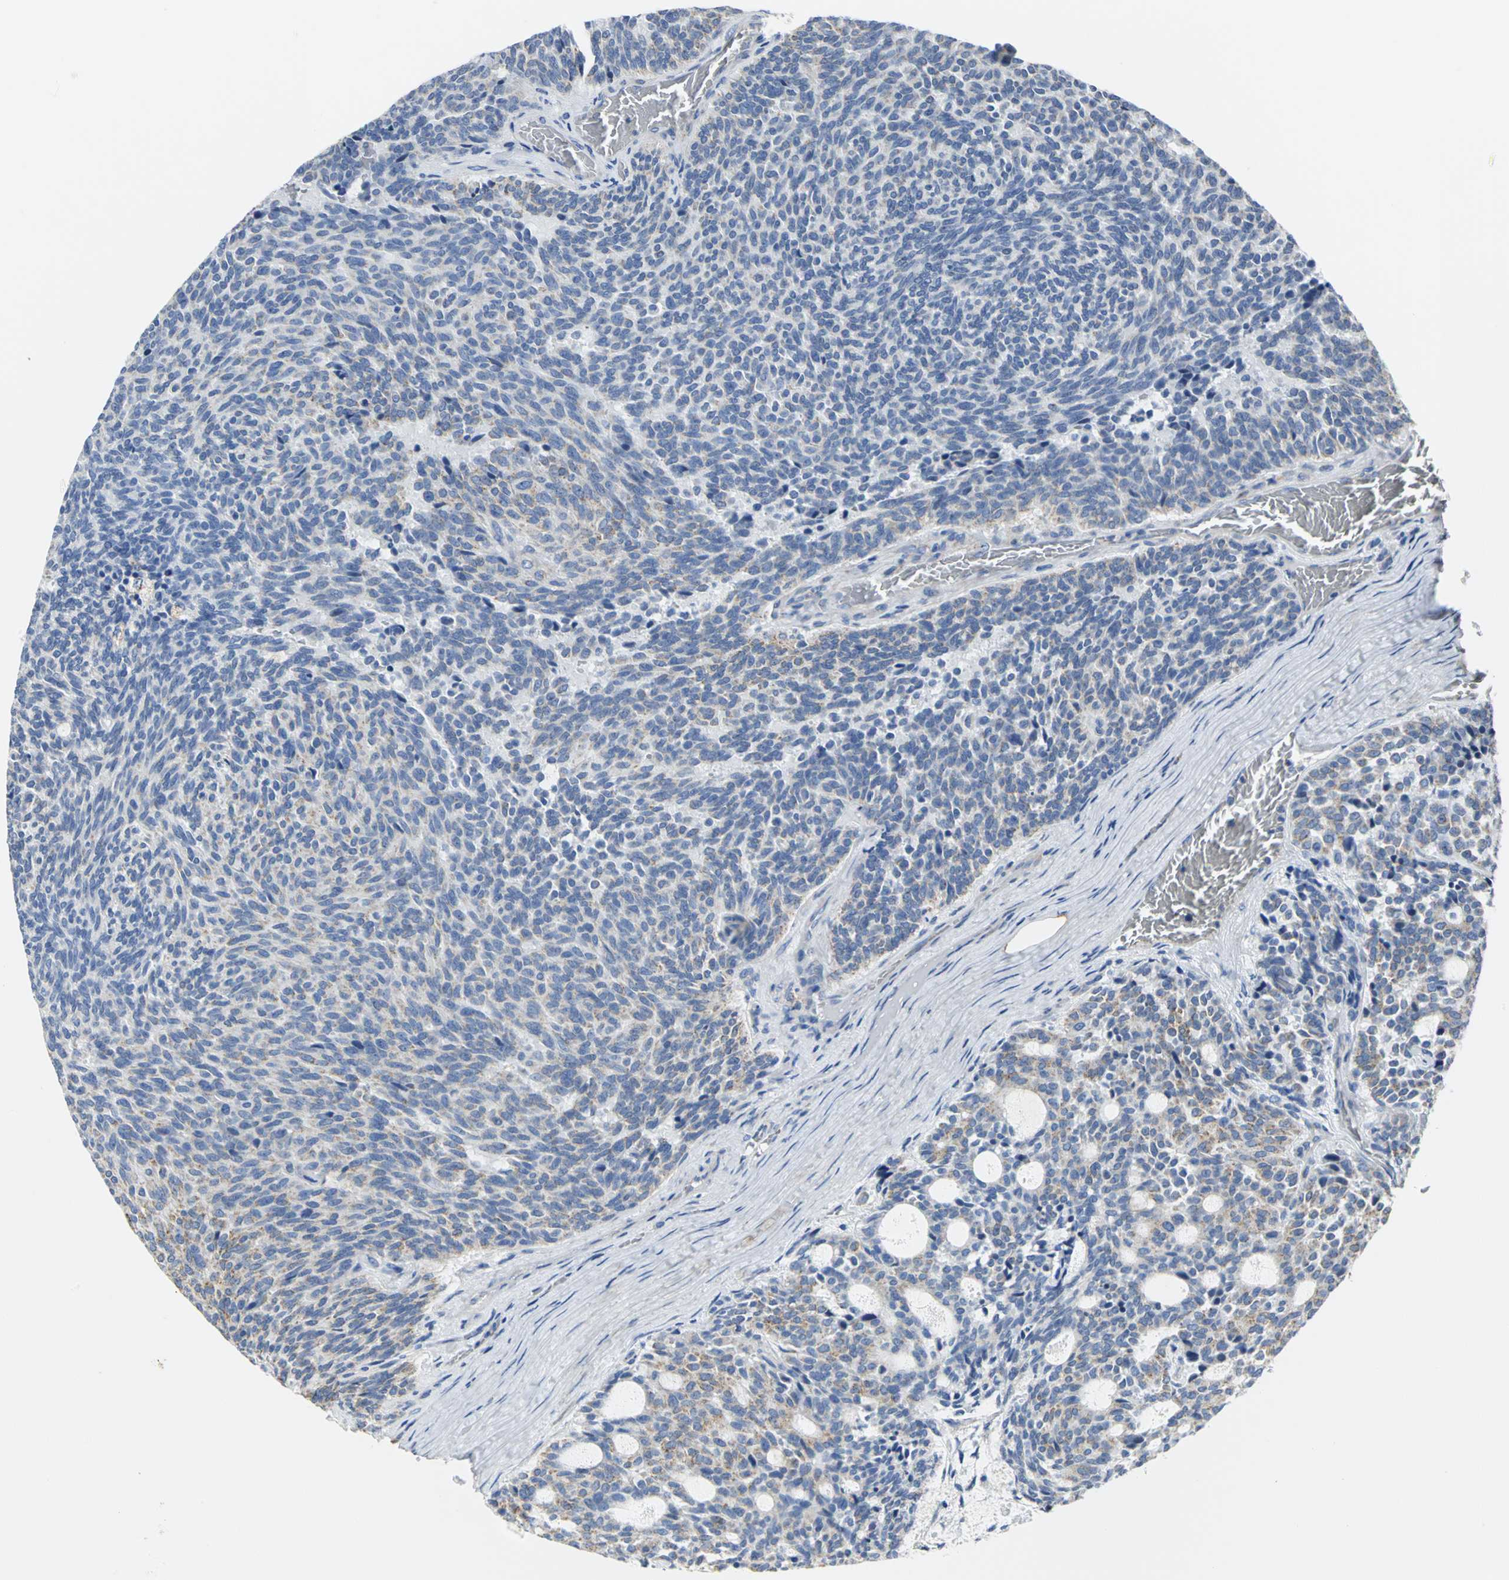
{"staining": {"intensity": "weak", "quantity": "25%-75%", "location": "cytoplasmic/membranous"}, "tissue": "carcinoid", "cell_type": "Tumor cells", "image_type": "cancer", "snomed": [{"axis": "morphology", "description": "Carcinoid, malignant, NOS"}, {"axis": "topography", "description": "Pancreas"}], "caption": "The photomicrograph reveals a brown stain indicating the presence of a protein in the cytoplasmic/membranous of tumor cells in carcinoid (malignant).", "gene": "GNRH2", "patient": {"sex": "female", "age": 54}}